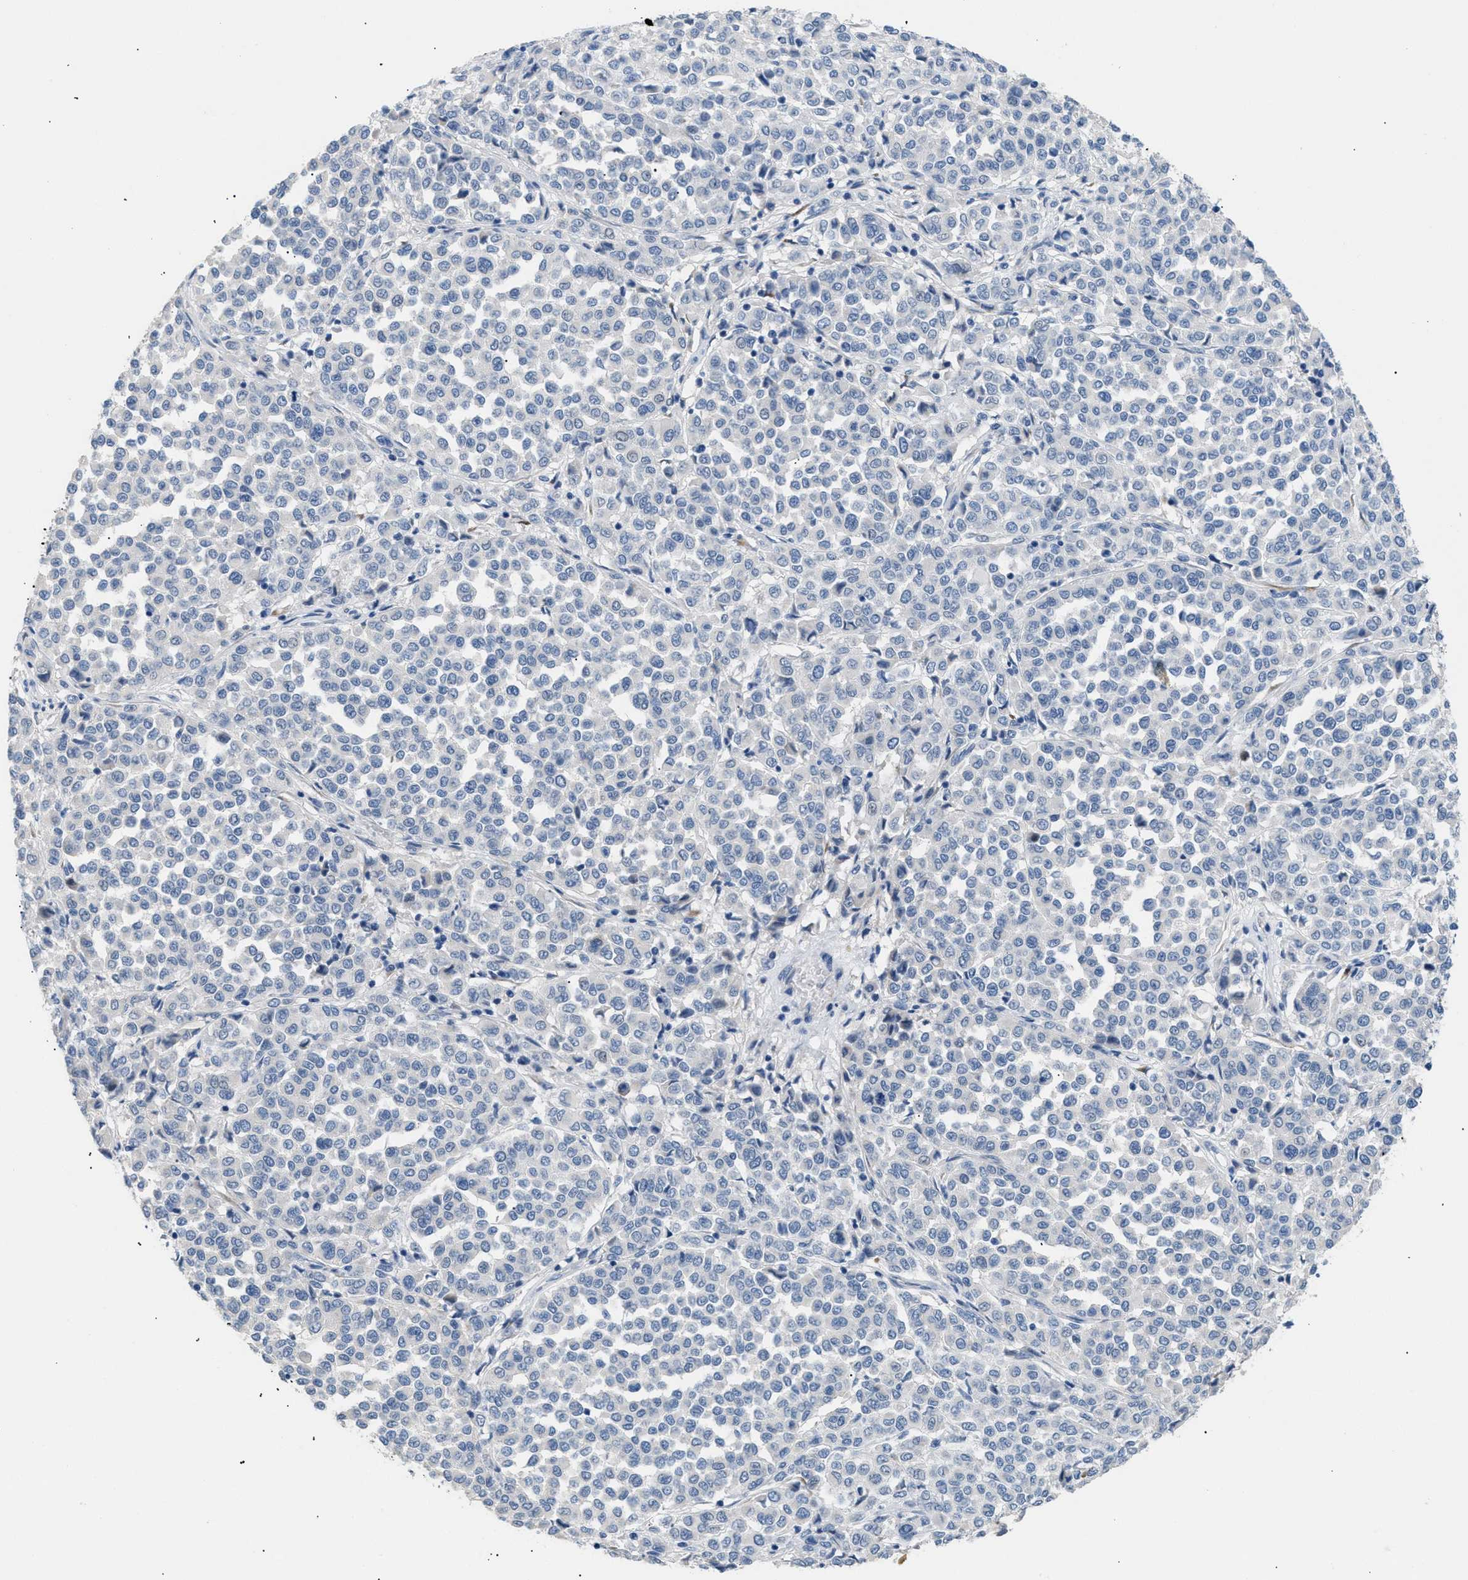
{"staining": {"intensity": "negative", "quantity": "none", "location": "none"}, "tissue": "melanoma", "cell_type": "Tumor cells", "image_type": "cancer", "snomed": [{"axis": "morphology", "description": "Malignant melanoma, Metastatic site"}, {"axis": "topography", "description": "Pancreas"}], "caption": "There is no significant positivity in tumor cells of malignant melanoma (metastatic site).", "gene": "ICA1", "patient": {"sex": "female", "age": 30}}